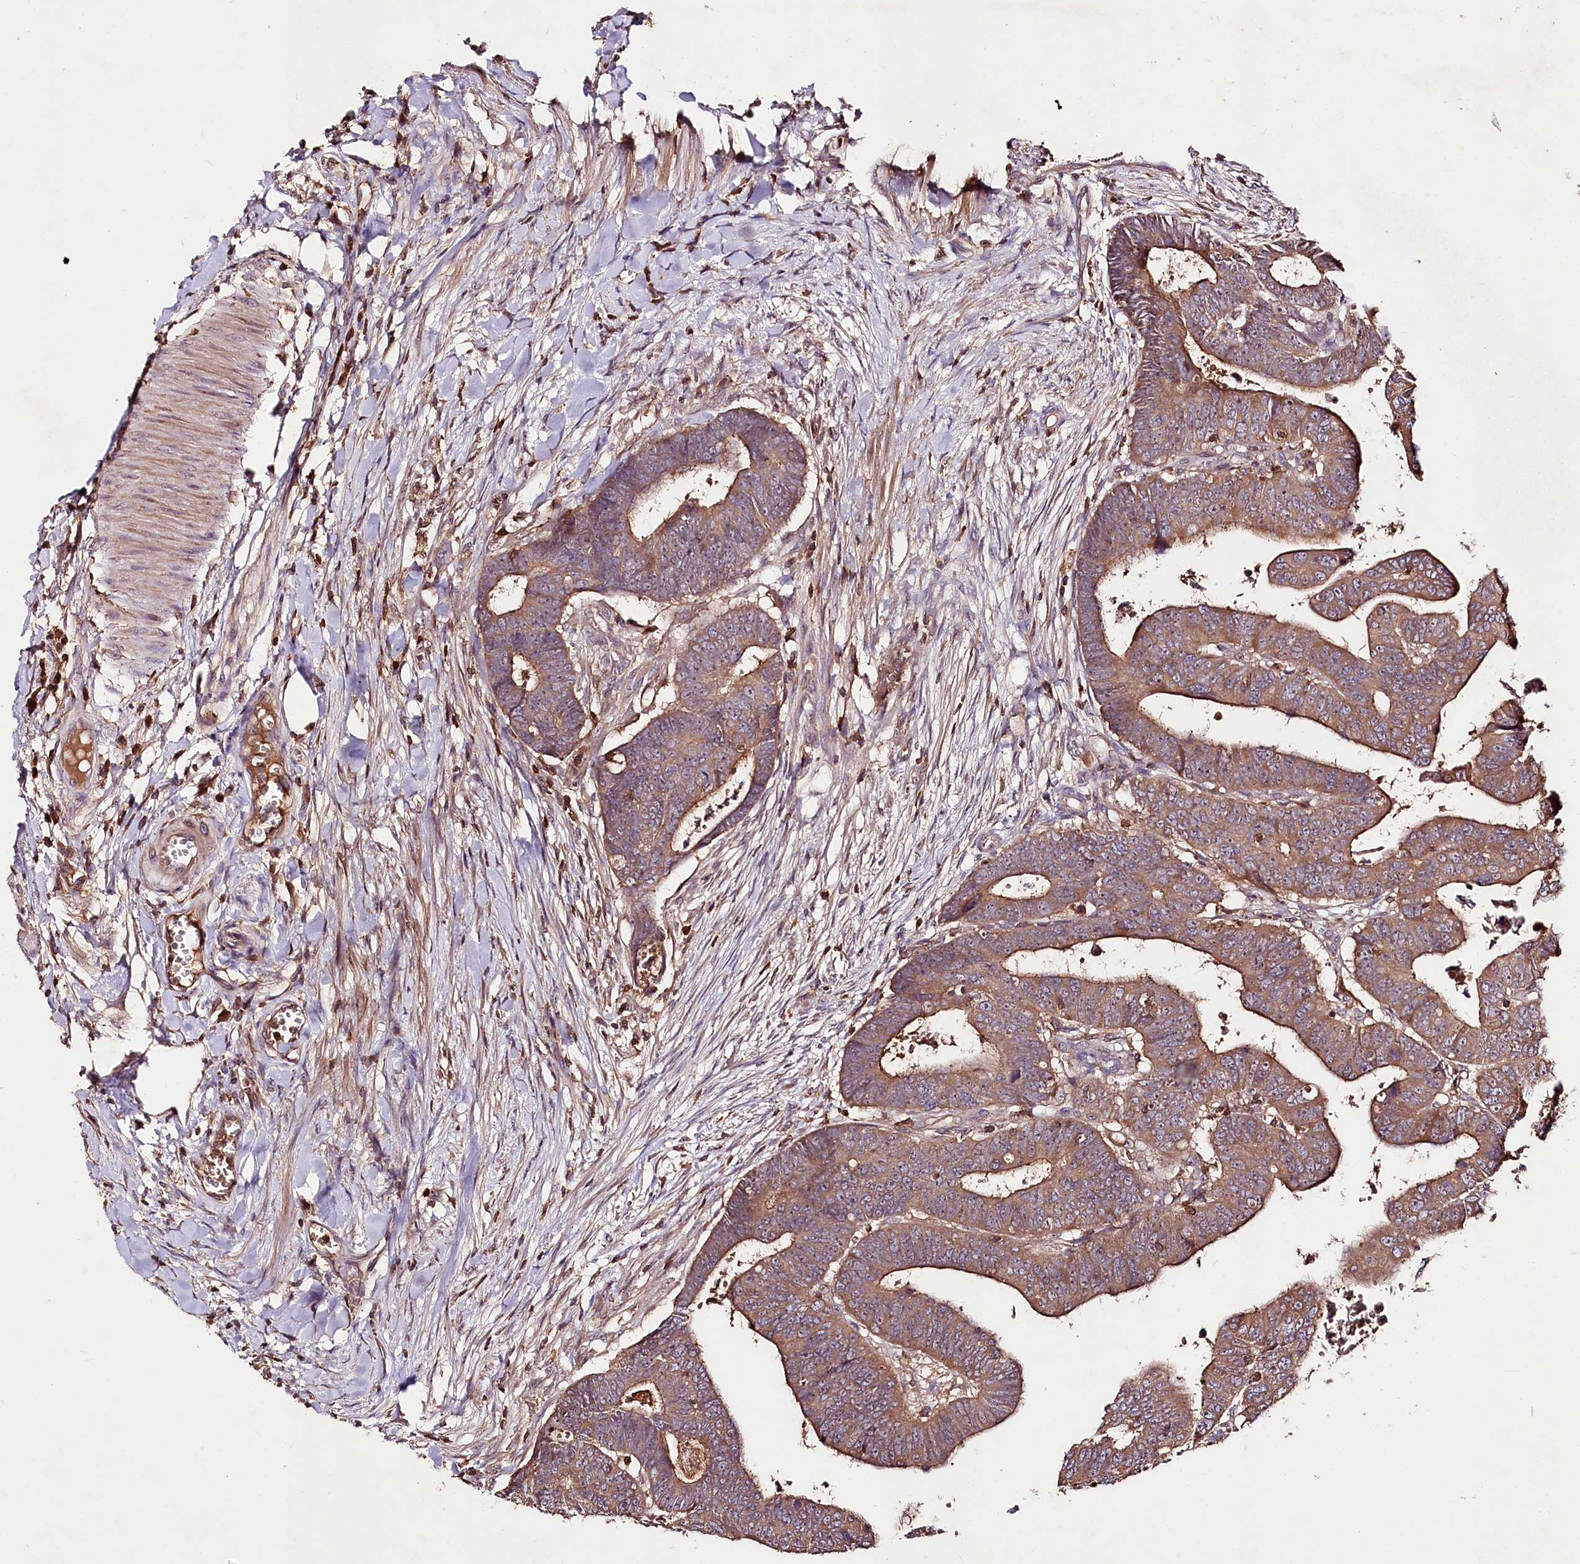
{"staining": {"intensity": "moderate", "quantity": ">75%", "location": "cytoplasmic/membranous"}, "tissue": "colorectal cancer", "cell_type": "Tumor cells", "image_type": "cancer", "snomed": [{"axis": "morphology", "description": "Normal tissue, NOS"}, {"axis": "morphology", "description": "Adenocarcinoma, NOS"}, {"axis": "topography", "description": "Rectum"}], "caption": "The image demonstrates immunohistochemical staining of adenocarcinoma (colorectal). There is moderate cytoplasmic/membranous positivity is appreciated in about >75% of tumor cells.", "gene": "FAM53B", "patient": {"sex": "female", "age": 65}}